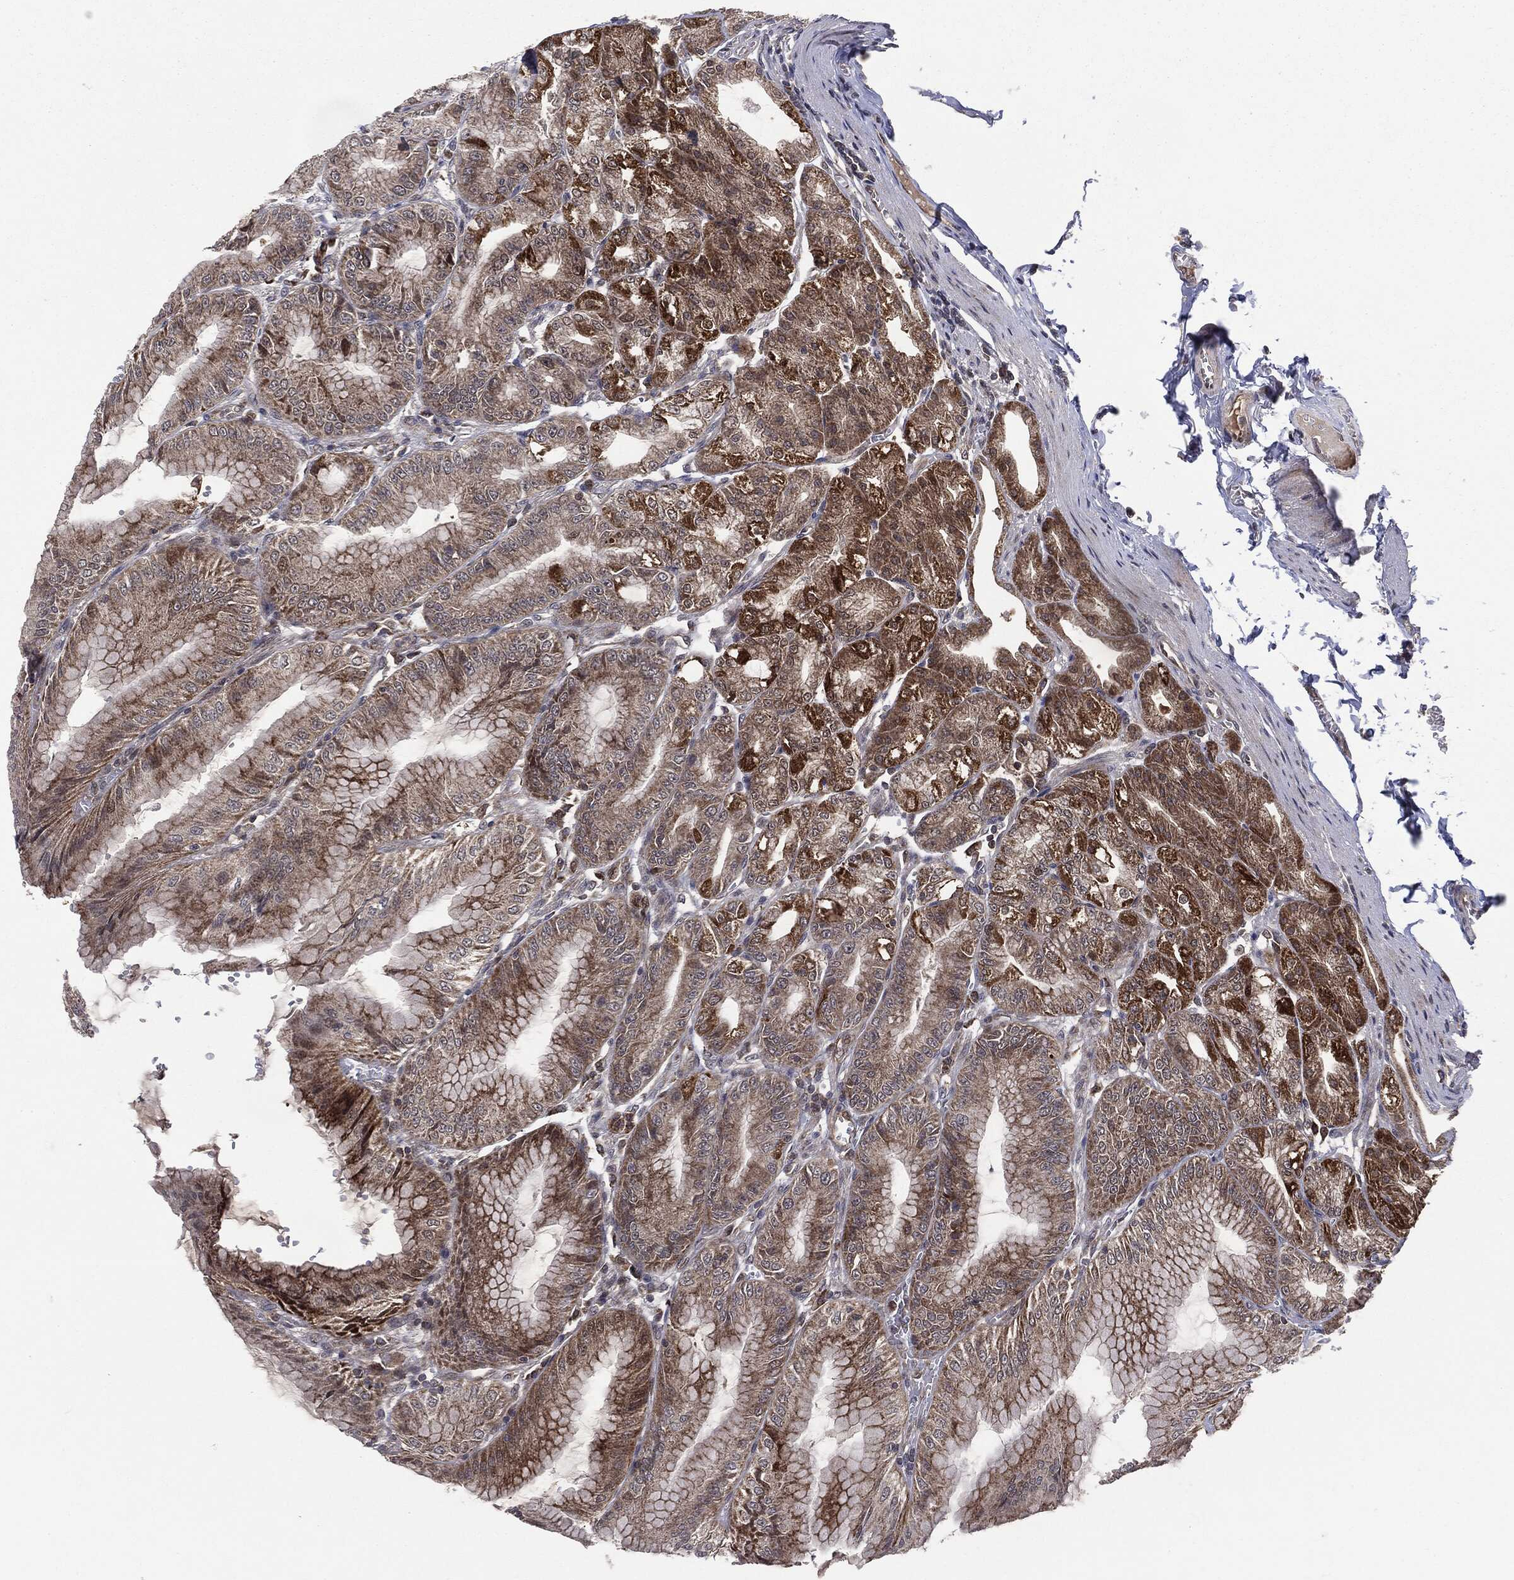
{"staining": {"intensity": "strong", "quantity": "25%-75%", "location": "cytoplasmic/membranous"}, "tissue": "stomach", "cell_type": "Glandular cells", "image_type": "normal", "snomed": [{"axis": "morphology", "description": "Normal tissue, NOS"}, {"axis": "topography", "description": "Stomach"}], "caption": "Immunohistochemistry (IHC) histopathology image of benign stomach: stomach stained using immunohistochemistry (IHC) demonstrates high levels of strong protein expression localized specifically in the cytoplasmic/membranous of glandular cells, appearing as a cytoplasmic/membranous brown color.", "gene": "PTPA", "patient": {"sex": "male", "age": 71}}